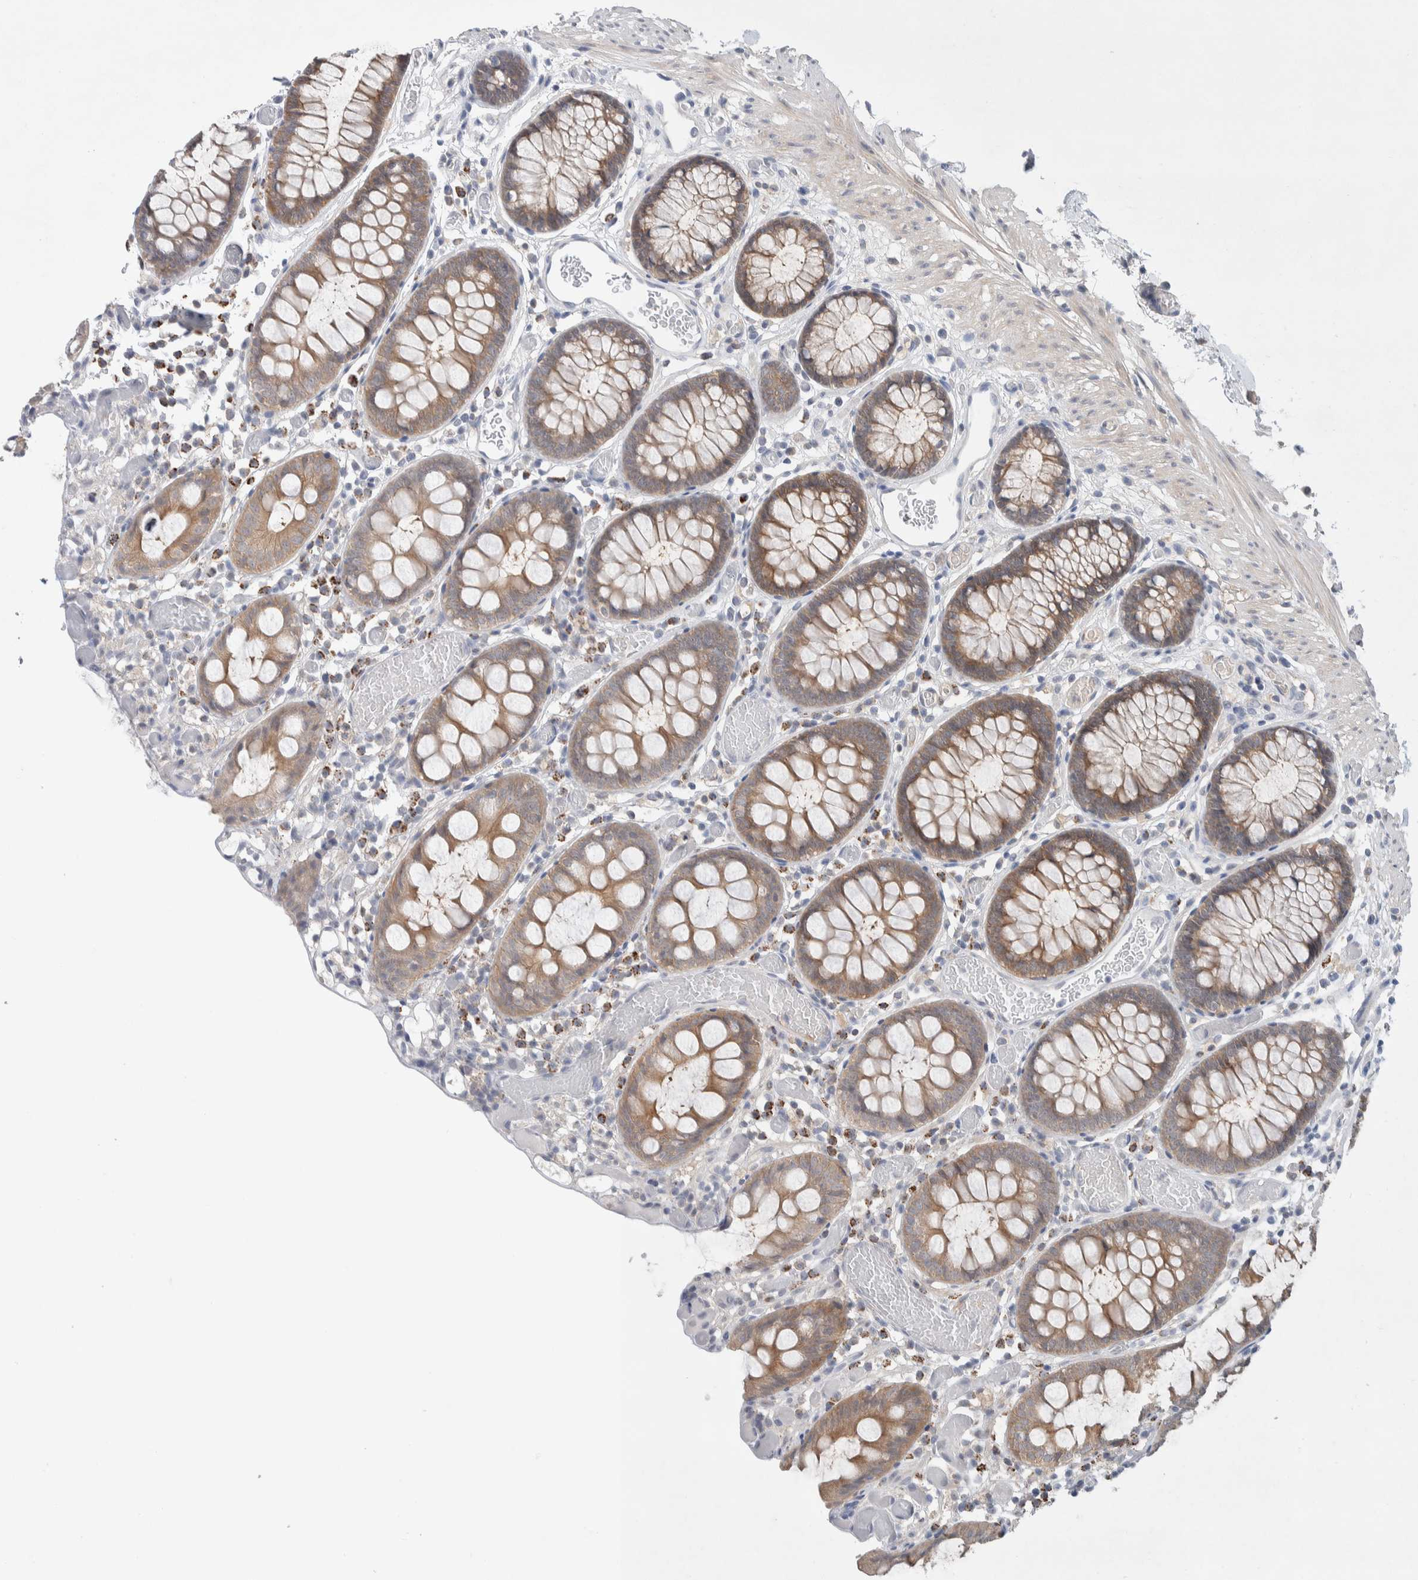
{"staining": {"intensity": "weak", "quantity": ">75%", "location": "cytoplasmic/membranous"}, "tissue": "colon", "cell_type": "Endothelial cells", "image_type": "normal", "snomed": [{"axis": "morphology", "description": "Normal tissue, NOS"}, {"axis": "topography", "description": "Colon"}], "caption": "Approximately >75% of endothelial cells in normal colon exhibit weak cytoplasmic/membranous protein positivity as visualized by brown immunohistochemical staining.", "gene": "DEPTOR", "patient": {"sex": "male", "age": 14}}